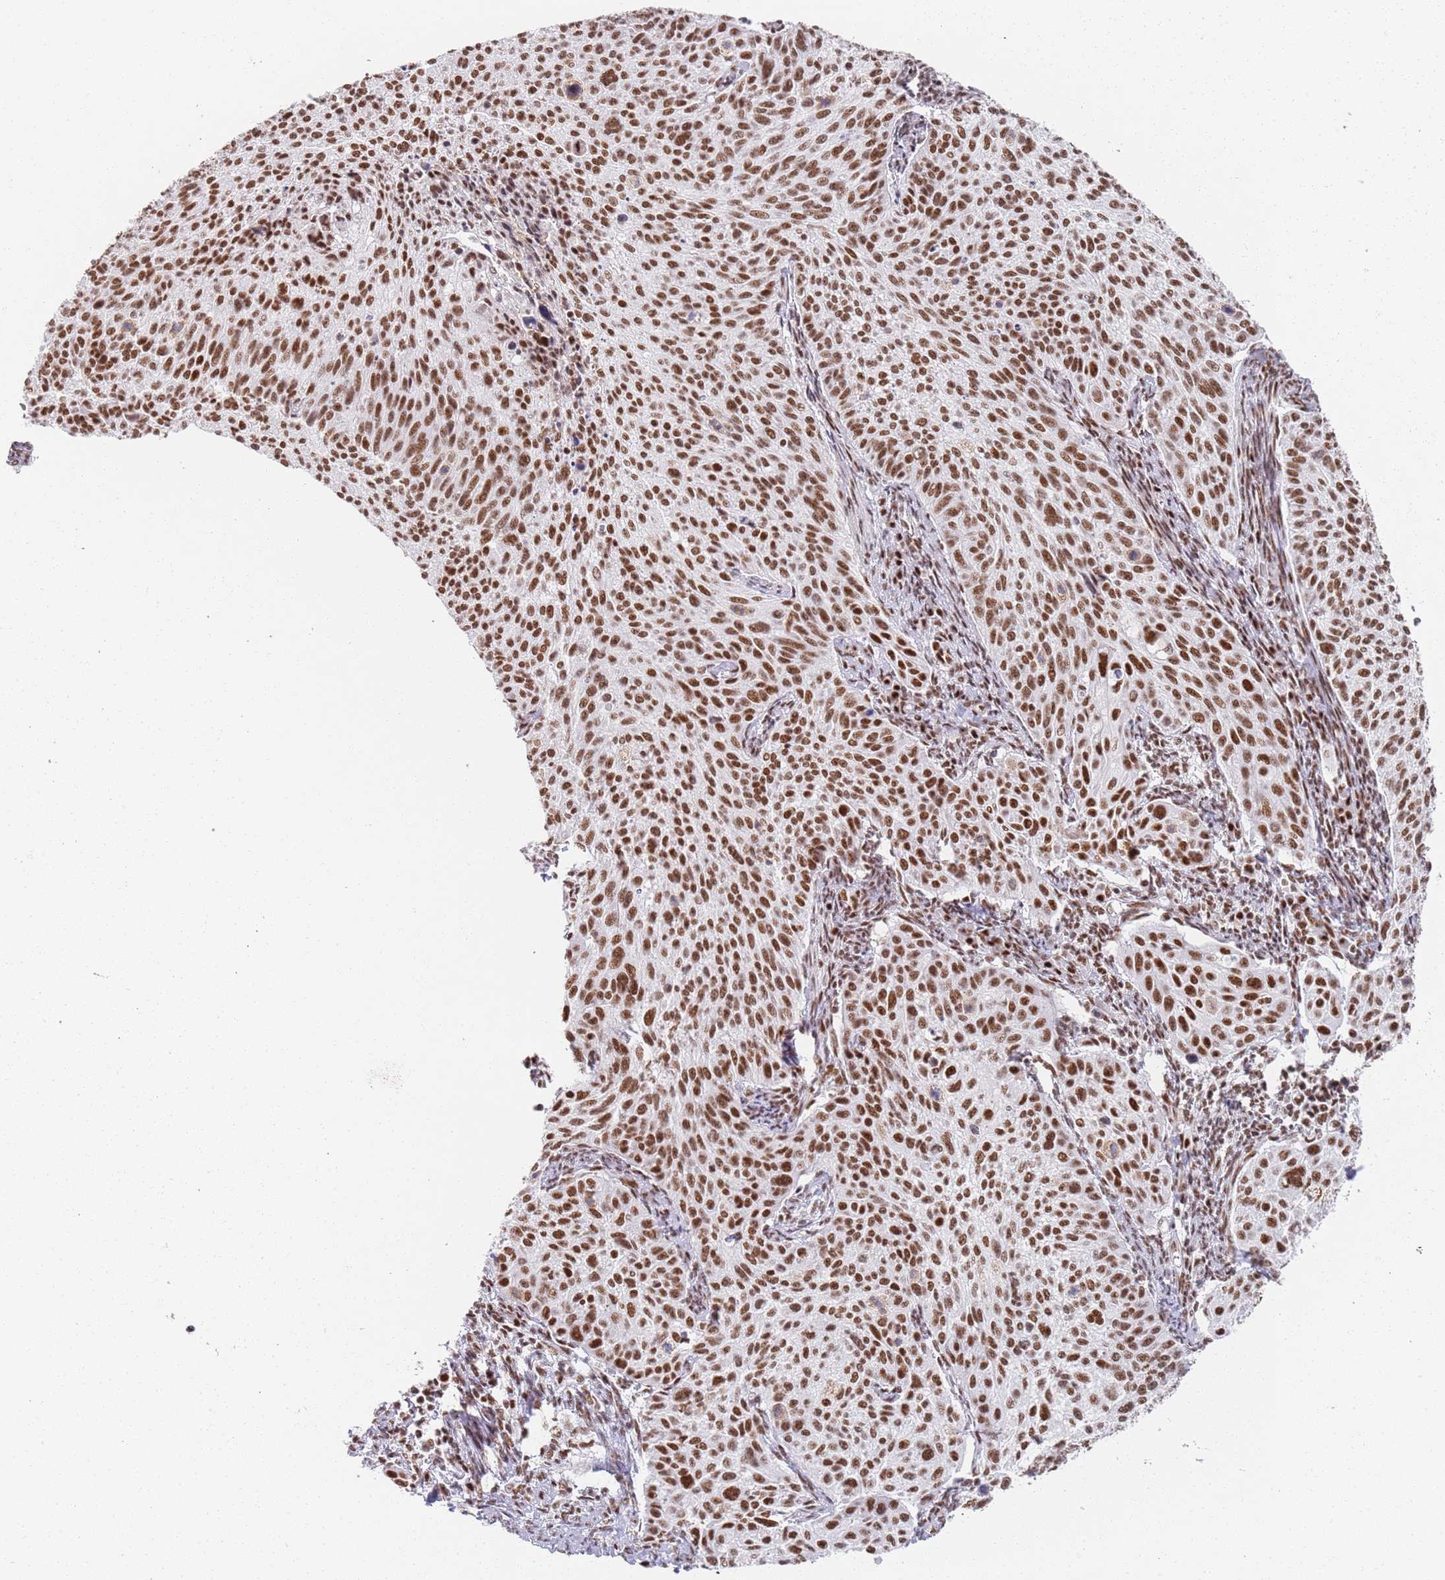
{"staining": {"intensity": "strong", "quantity": ">75%", "location": "nuclear"}, "tissue": "cervical cancer", "cell_type": "Tumor cells", "image_type": "cancer", "snomed": [{"axis": "morphology", "description": "Squamous cell carcinoma, NOS"}, {"axis": "topography", "description": "Cervix"}], "caption": "This is an image of immunohistochemistry (IHC) staining of cervical cancer, which shows strong positivity in the nuclear of tumor cells.", "gene": "AKAP8L", "patient": {"sex": "female", "age": 70}}